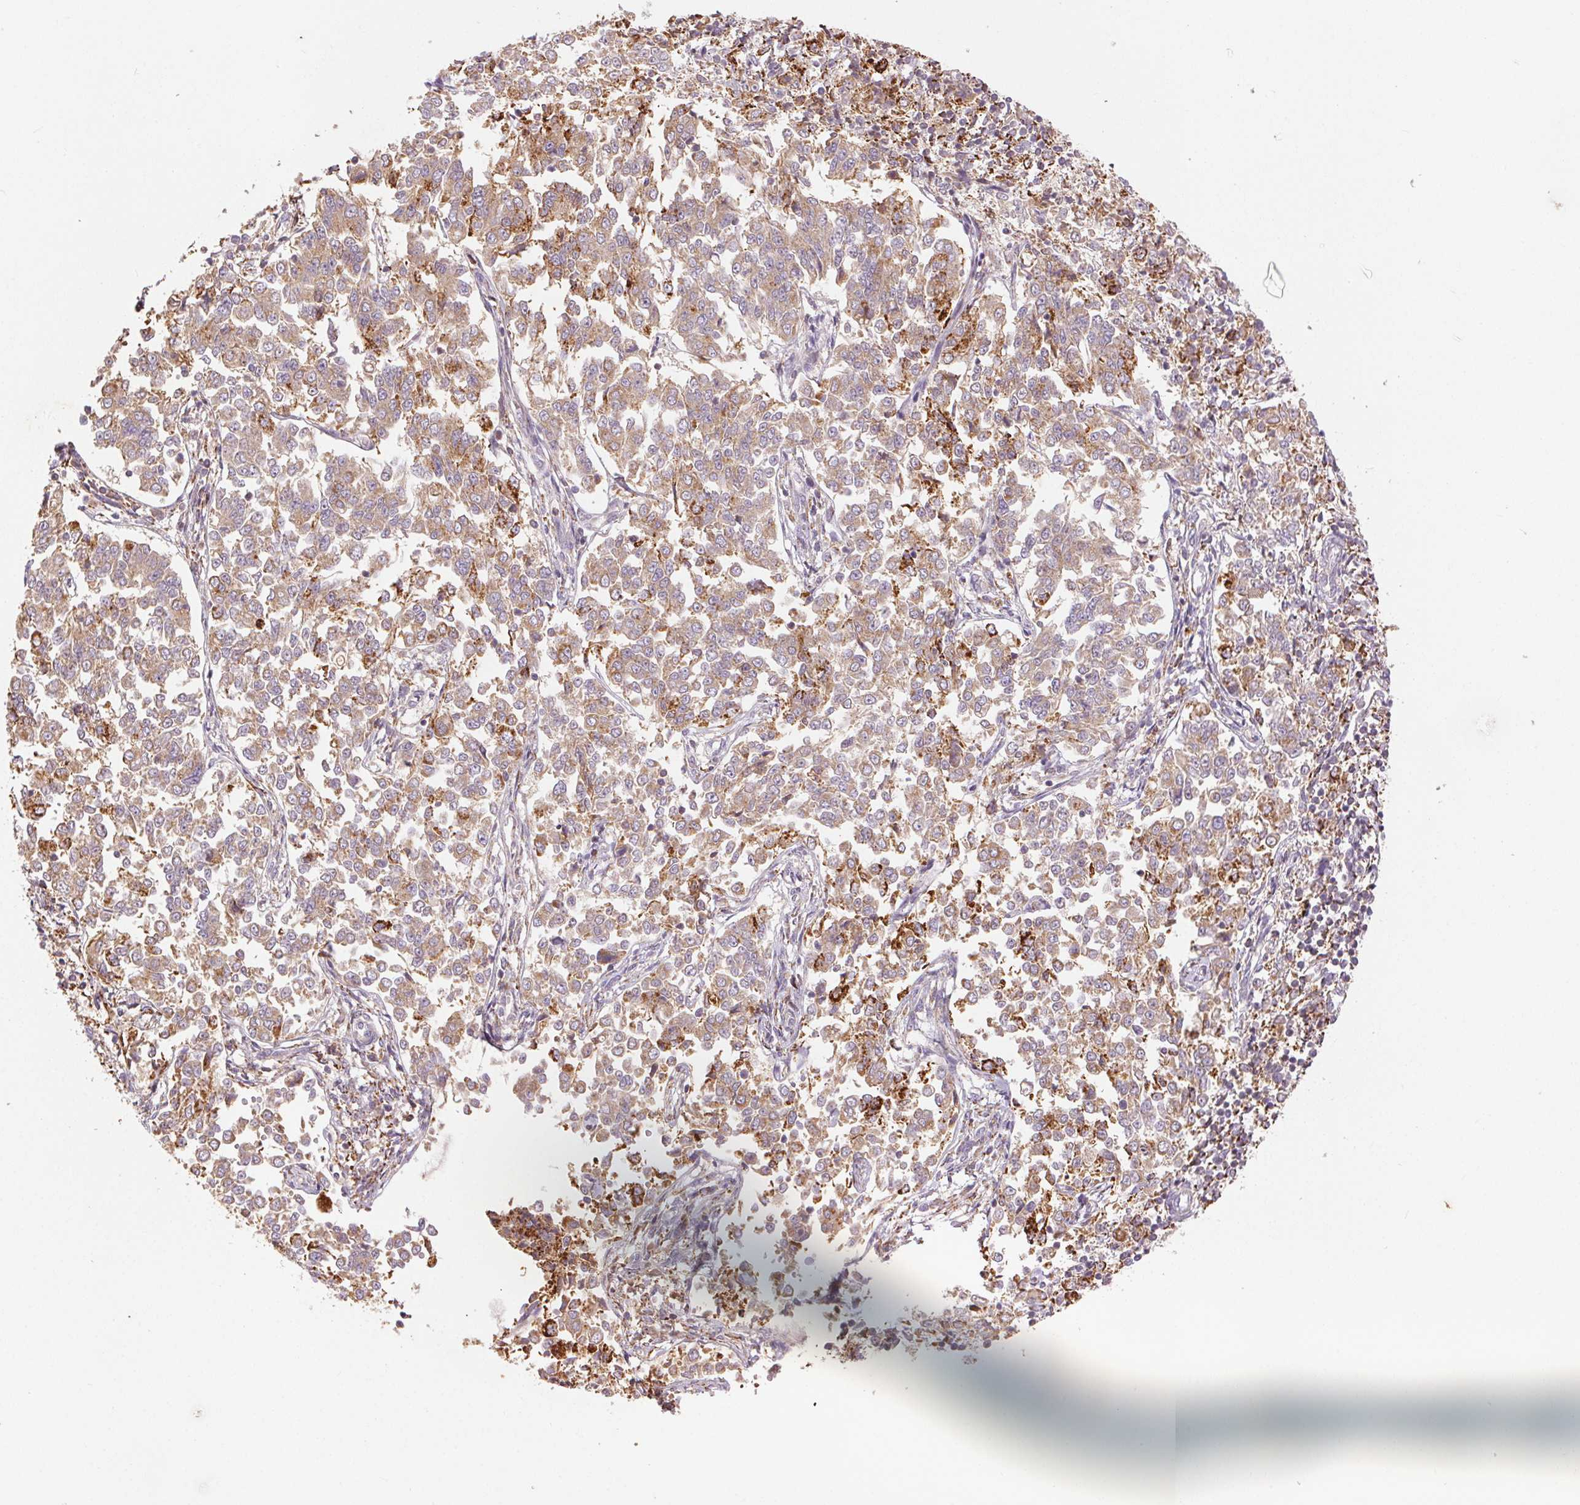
{"staining": {"intensity": "moderate", "quantity": "25%-75%", "location": "cytoplasmic/membranous"}, "tissue": "endometrial cancer", "cell_type": "Tumor cells", "image_type": "cancer", "snomed": [{"axis": "morphology", "description": "Adenocarcinoma, NOS"}, {"axis": "topography", "description": "Endometrium"}], "caption": "Protein positivity by immunohistochemistry reveals moderate cytoplasmic/membranous staining in about 25%-75% of tumor cells in endometrial adenocarcinoma.", "gene": "FNBP1L", "patient": {"sex": "female", "age": 43}}